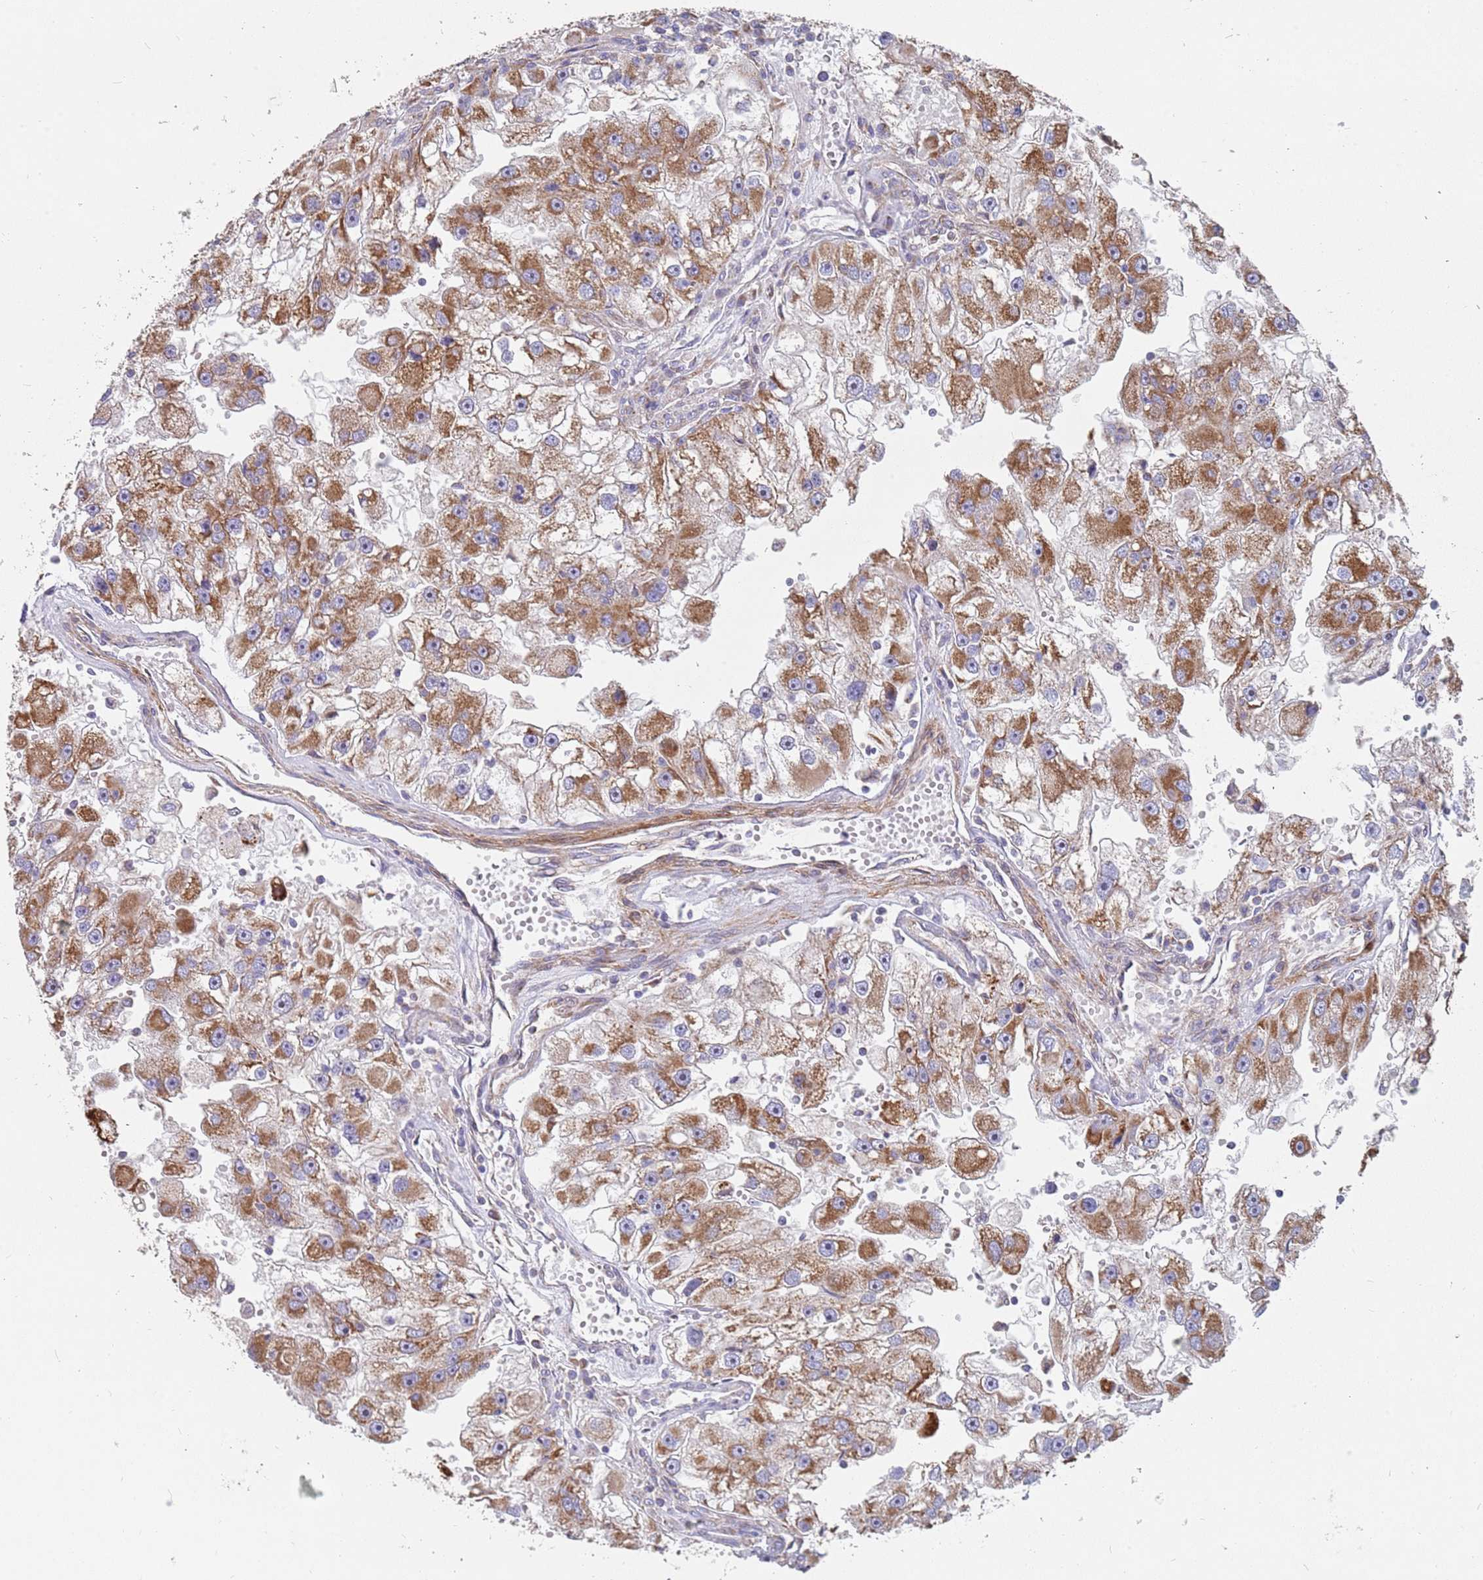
{"staining": {"intensity": "moderate", "quantity": ">75%", "location": "cytoplasmic/membranous"}, "tissue": "renal cancer", "cell_type": "Tumor cells", "image_type": "cancer", "snomed": [{"axis": "morphology", "description": "Adenocarcinoma, NOS"}, {"axis": "topography", "description": "Kidney"}], "caption": "IHC photomicrograph of neoplastic tissue: human renal cancer stained using IHC displays medium levels of moderate protein expression localized specifically in the cytoplasmic/membranous of tumor cells, appearing as a cytoplasmic/membranous brown color.", "gene": "WDFY3", "patient": {"sex": "male", "age": 63}}